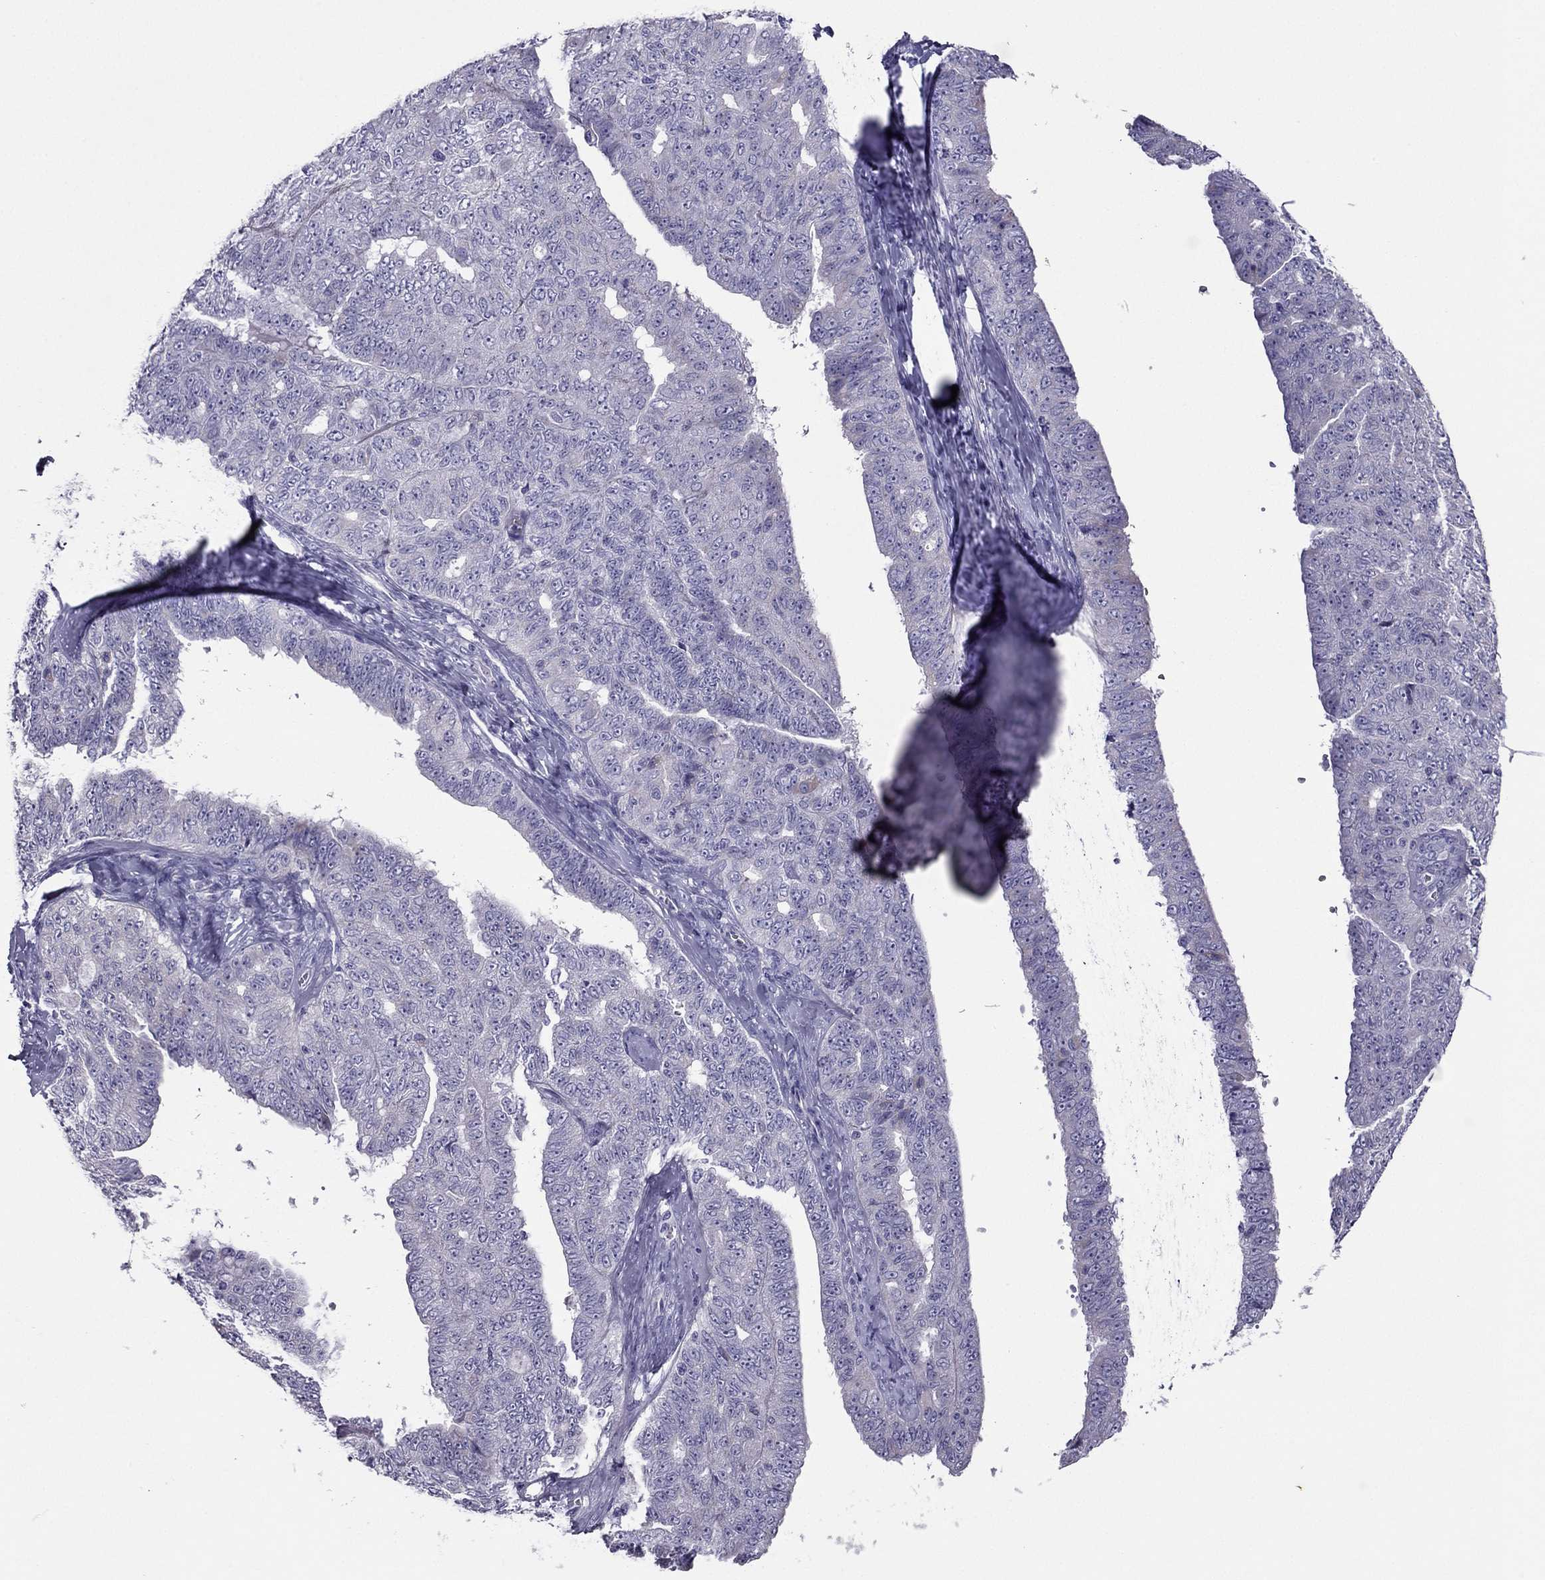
{"staining": {"intensity": "negative", "quantity": "none", "location": "none"}, "tissue": "ovarian cancer", "cell_type": "Tumor cells", "image_type": "cancer", "snomed": [{"axis": "morphology", "description": "Cystadenocarcinoma, serous, NOS"}, {"axis": "topography", "description": "Ovary"}], "caption": "This is a photomicrograph of IHC staining of ovarian serous cystadenocarcinoma, which shows no expression in tumor cells.", "gene": "MAEL", "patient": {"sex": "female", "age": 71}}